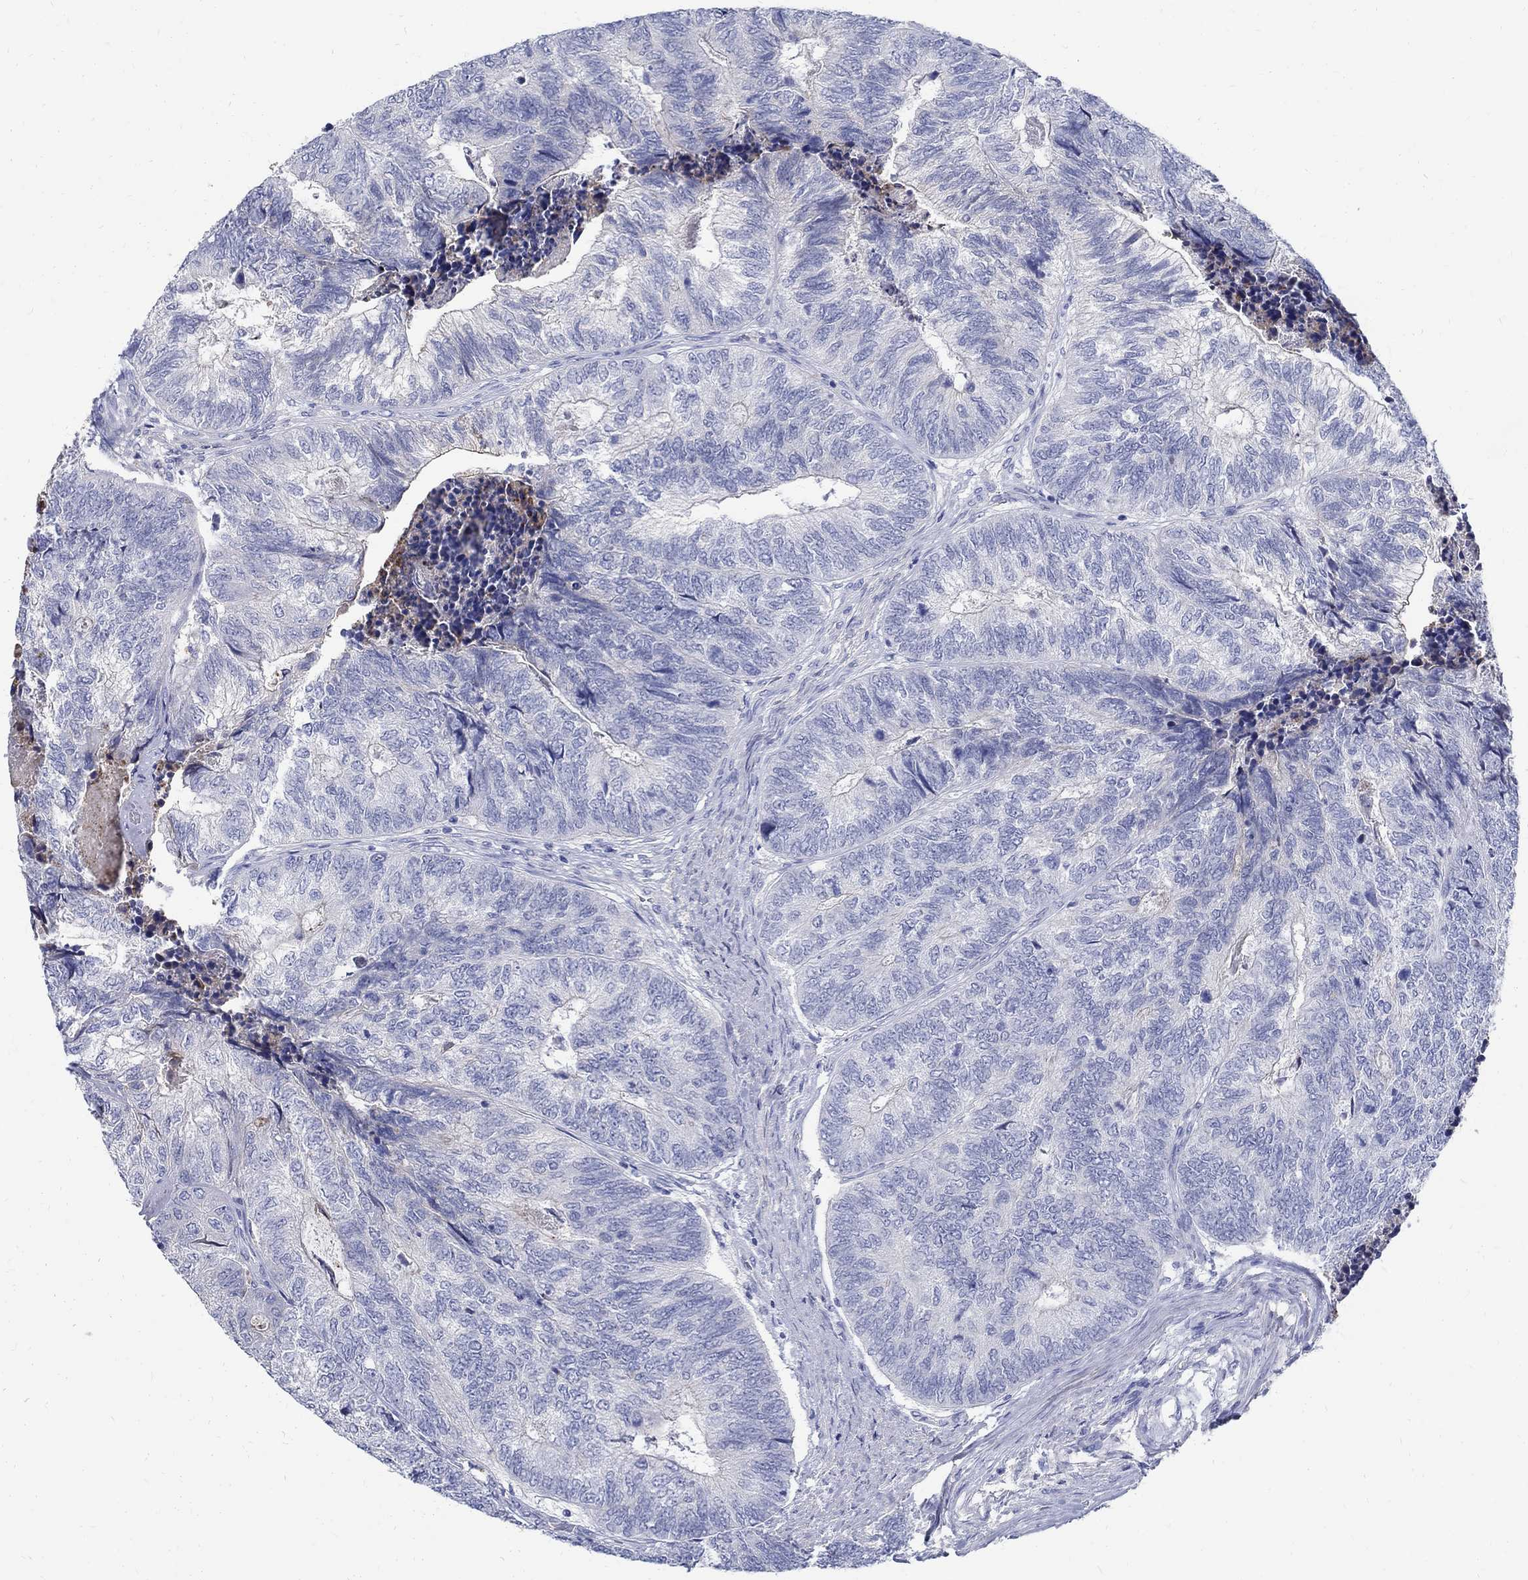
{"staining": {"intensity": "negative", "quantity": "none", "location": "none"}, "tissue": "colorectal cancer", "cell_type": "Tumor cells", "image_type": "cancer", "snomed": [{"axis": "morphology", "description": "Adenocarcinoma, NOS"}, {"axis": "topography", "description": "Colon"}], "caption": "Immunohistochemical staining of human colorectal adenocarcinoma reveals no significant staining in tumor cells. (Immunohistochemistry, brightfield microscopy, high magnification).", "gene": "SOX2", "patient": {"sex": "female", "age": 67}}